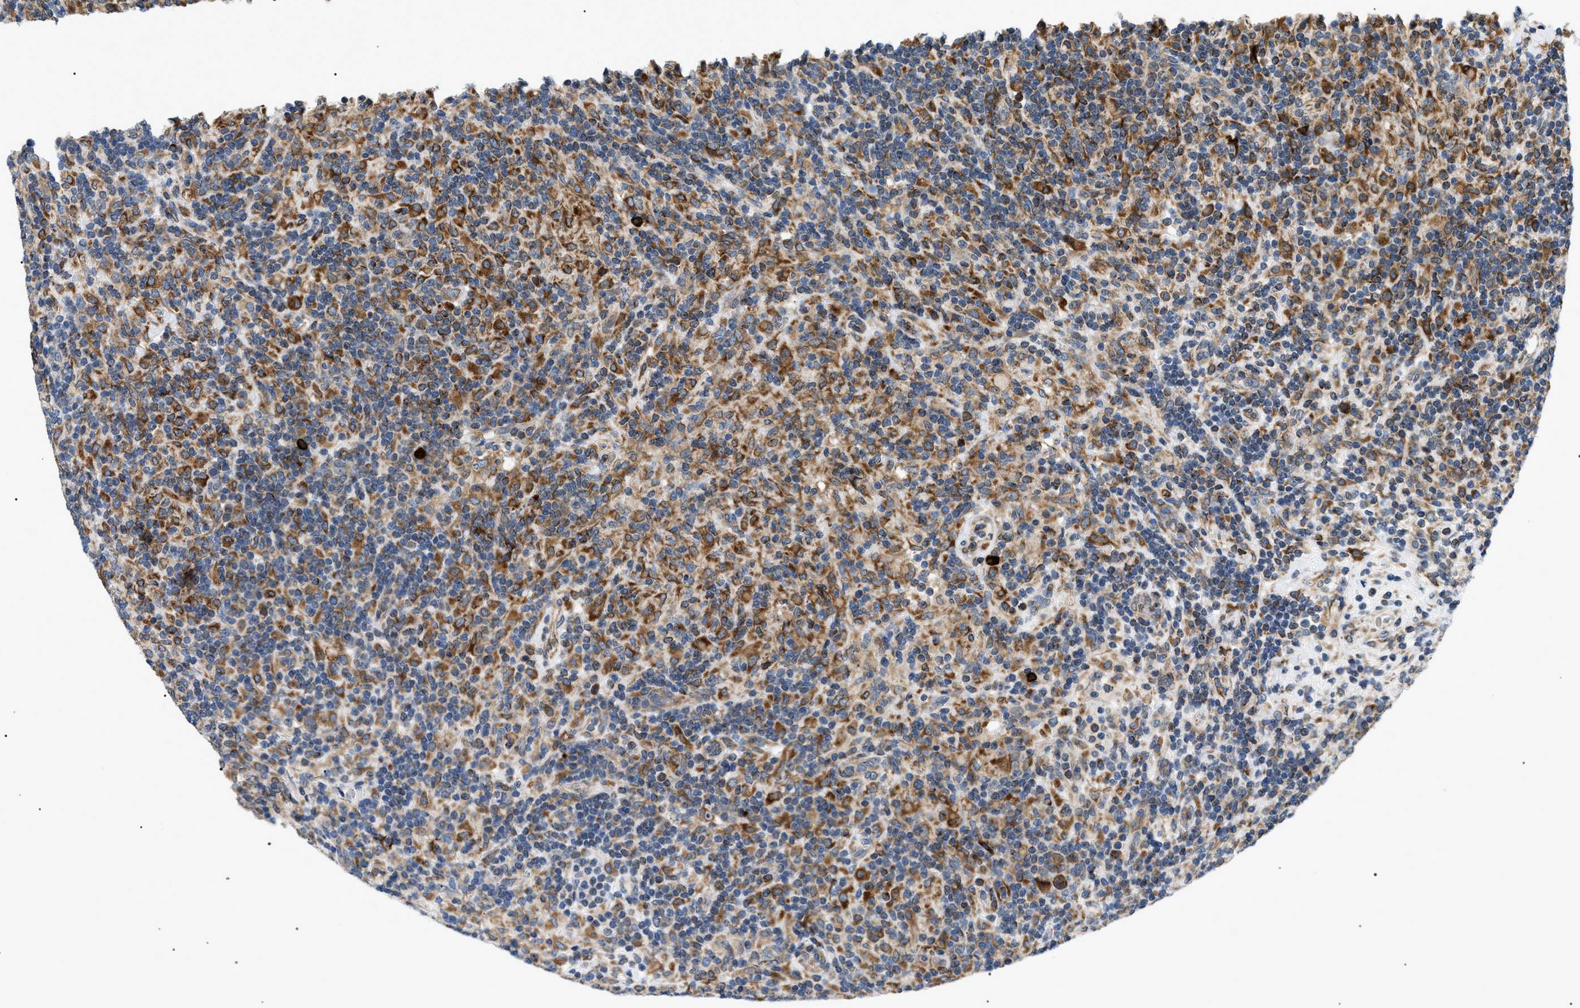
{"staining": {"intensity": "moderate", "quantity": "25%-75%", "location": "cytoplasmic/membranous"}, "tissue": "lymphoma", "cell_type": "Tumor cells", "image_type": "cancer", "snomed": [{"axis": "morphology", "description": "Hodgkin's disease, NOS"}, {"axis": "topography", "description": "Lymph node"}], "caption": "Human Hodgkin's disease stained with a protein marker displays moderate staining in tumor cells.", "gene": "DERL1", "patient": {"sex": "male", "age": 70}}